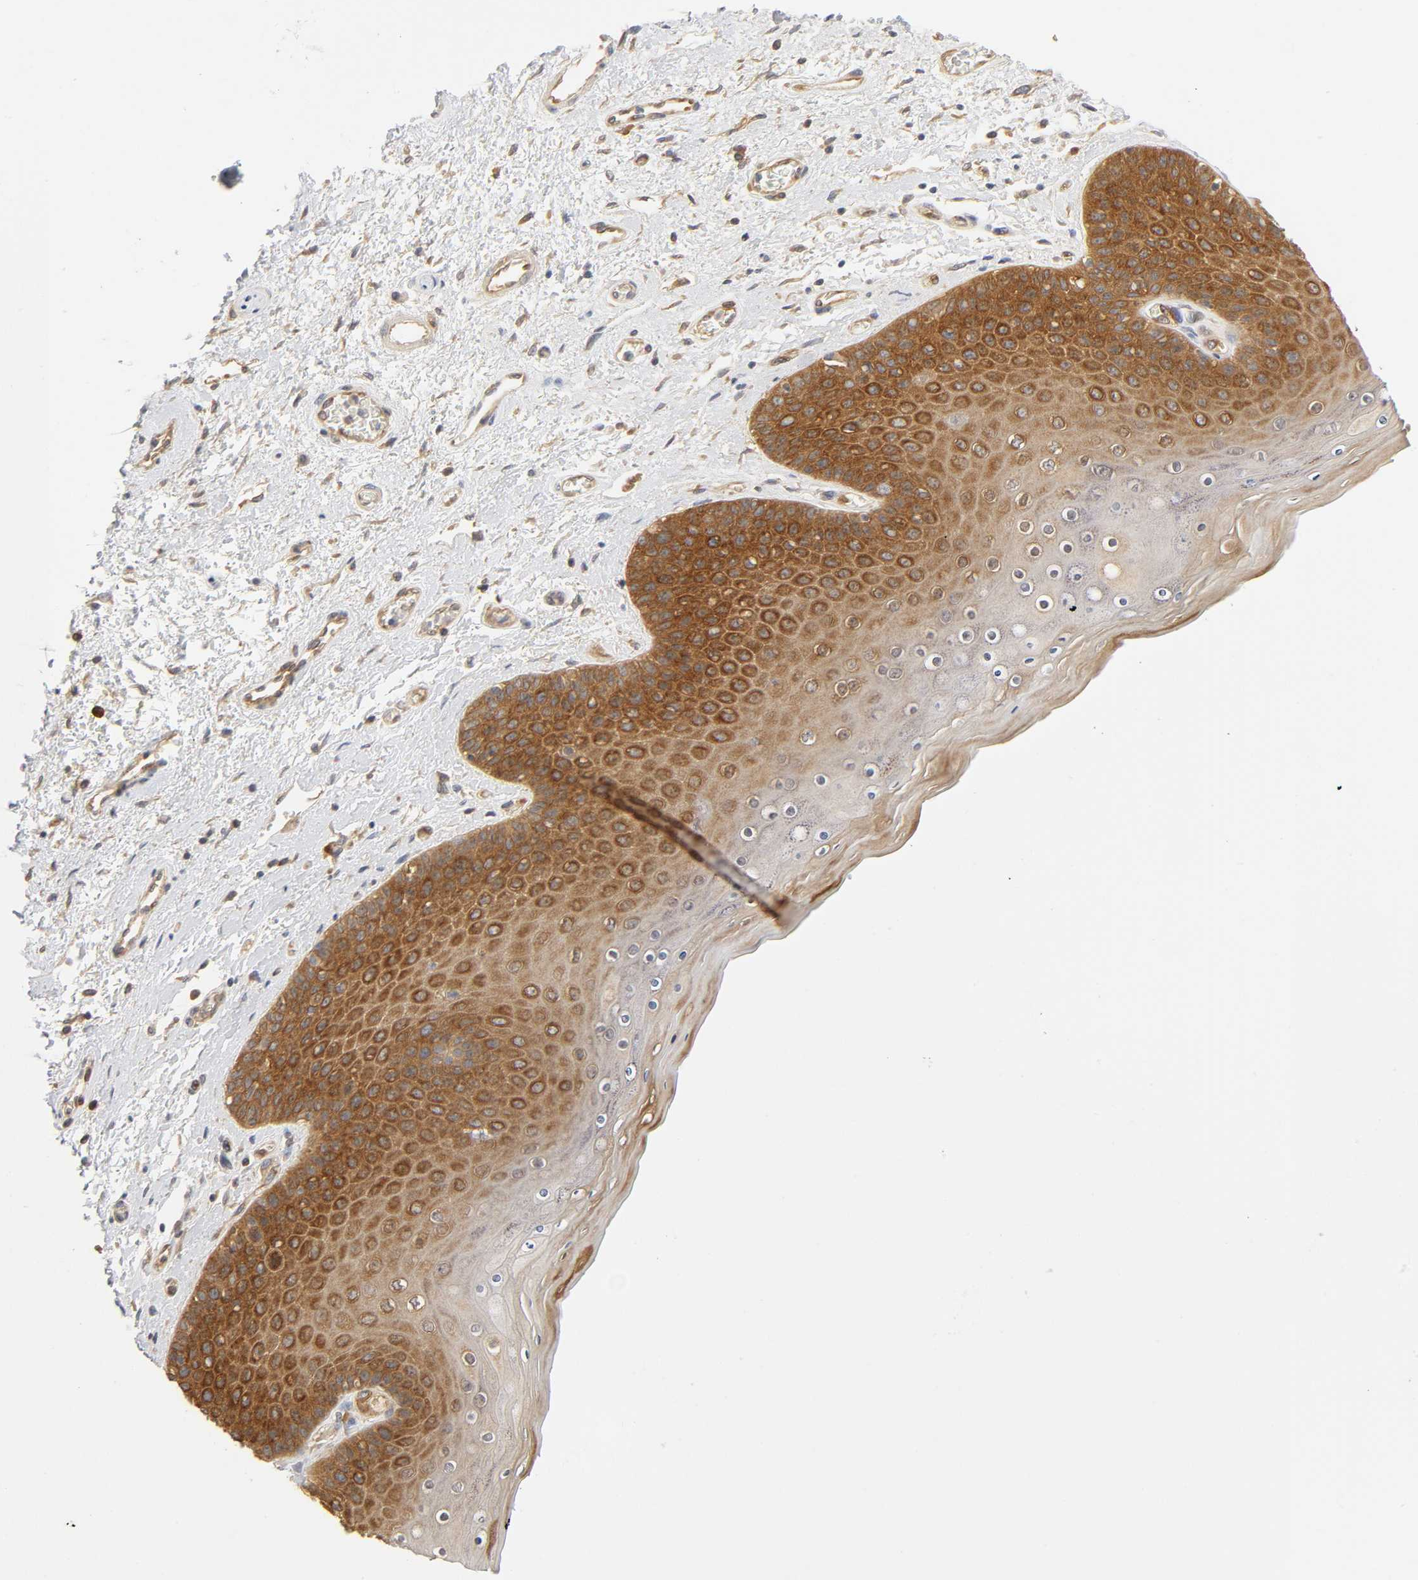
{"staining": {"intensity": "strong", "quantity": "25%-75%", "location": "cytoplasmic/membranous"}, "tissue": "skin", "cell_type": "Epidermal cells", "image_type": "normal", "snomed": [{"axis": "morphology", "description": "Normal tissue, NOS"}, {"axis": "topography", "description": "Anal"}], "caption": "This image shows normal skin stained with immunohistochemistry (IHC) to label a protein in brown. The cytoplasmic/membranous of epidermal cells show strong positivity for the protein. Nuclei are counter-stained blue.", "gene": "IQCJ", "patient": {"sex": "female", "age": 46}}